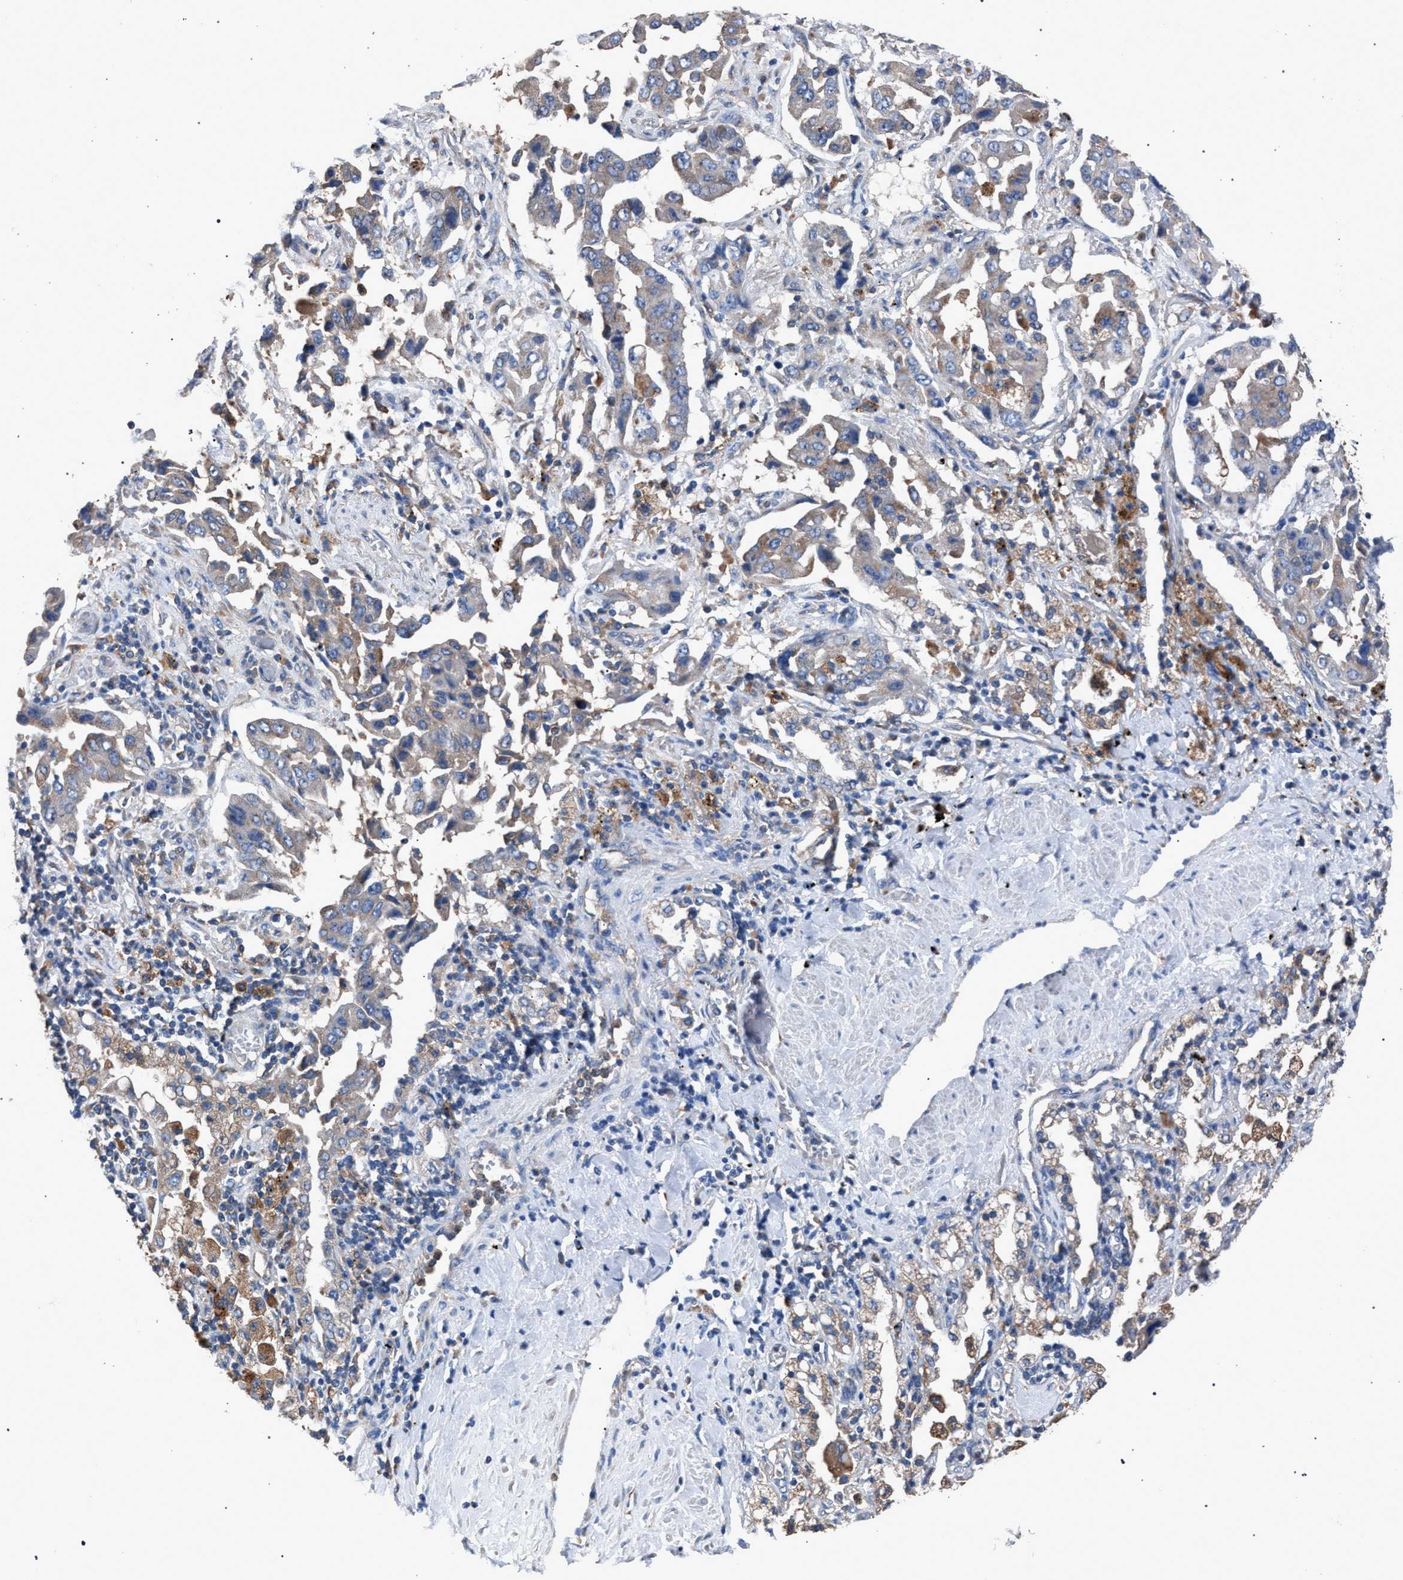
{"staining": {"intensity": "negative", "quantity": "none", "location": "none"}, "tissue": "lung cancer", "cell_type": "Tumor cells", "image_type": "cancer", "snomed": [{"axis": "morphology", "description": "Adenocarcinoma, NOS"}, {"axis": "topography", "description": "Lung"}], "caption": "Human lung cancer stained for a protein using immunohistochemistry demonstrates no expression in tumor cells.", "gene": "ATP6V0A1", "patient": {"sex": "female", "age": 65}}